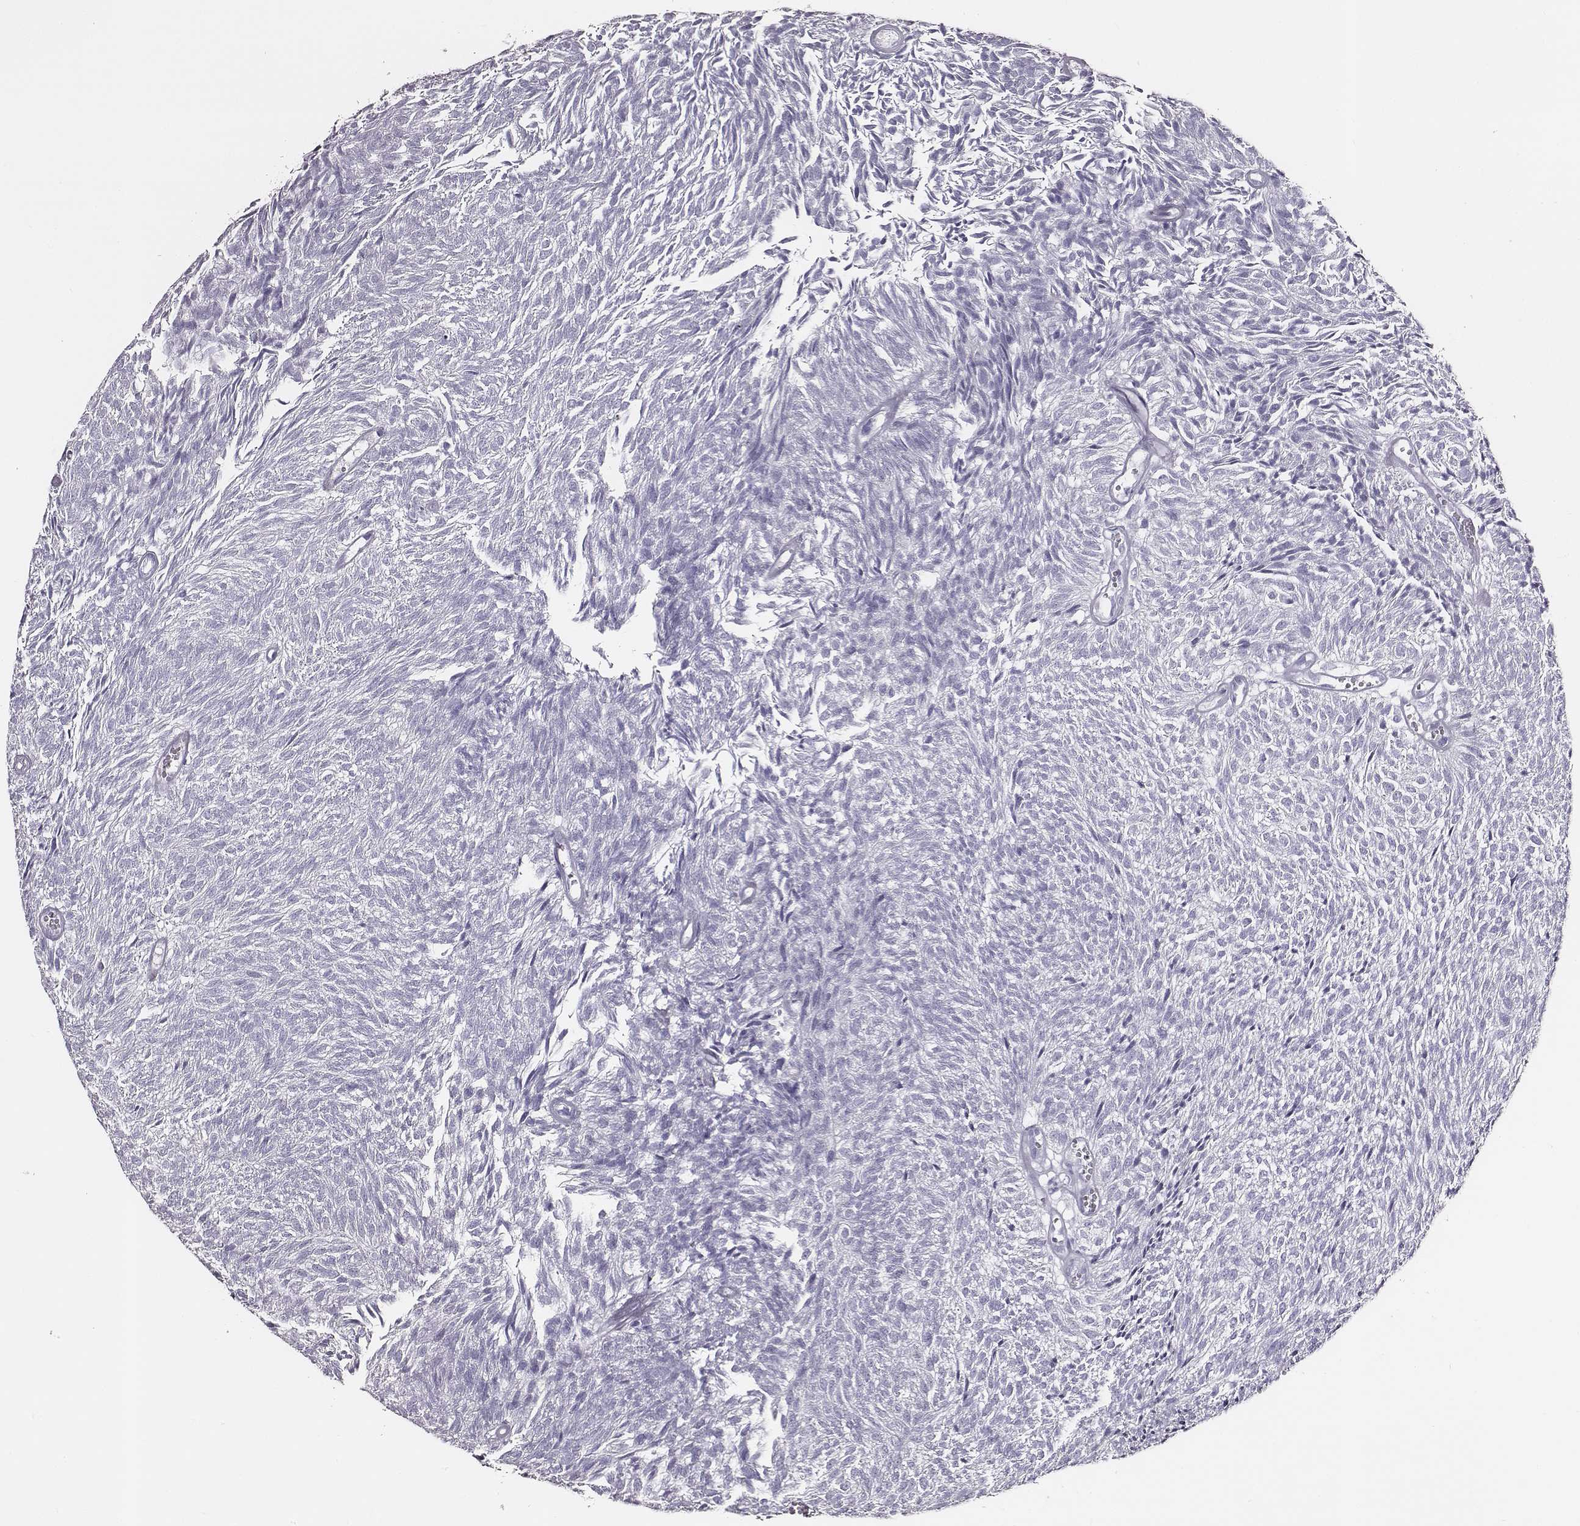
{"staining": {"intensity": "negative", "quantity": "none", "location": "none"}, "tissue": "urothelial cancer", "cell_type": "Tumor cells", "image_type": "cancer", "snomed": [{"axis": "morphology", "description": "Urothelial carcinoma, Low grade"}, {"axis": "topography", "description": "Urinary bladder"}], "caption": "A high-resolution photomicrograph shows immunohistochemistry staining of urothelial carcinoma (low-grade), which exhibits no significant positivity in tumor cells.", "gene": "DPEP1", "patient": {"sex": "male", "age": 77}}